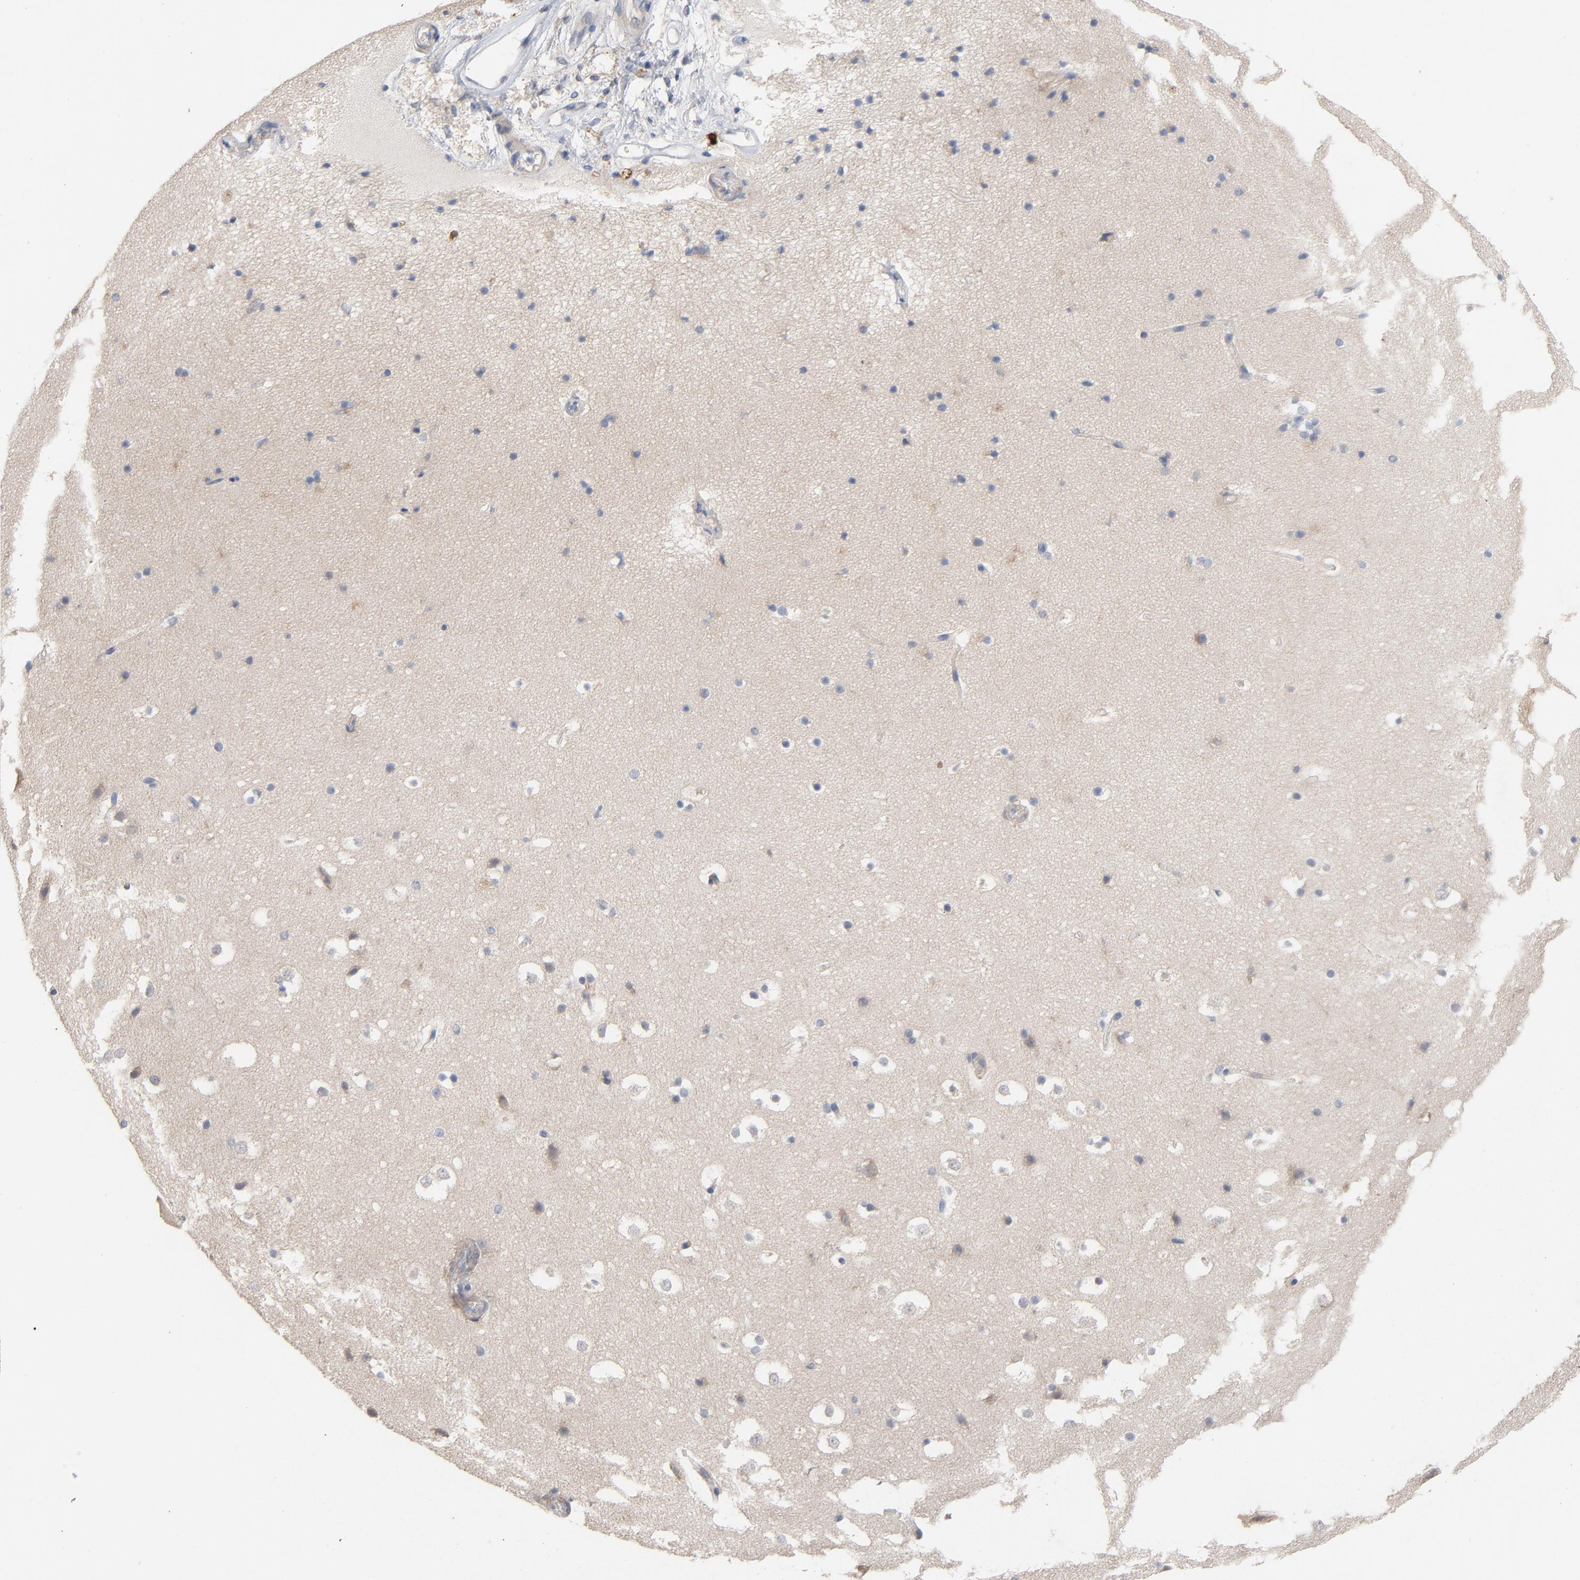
{"staining": {"intensity": "negative", "quantity": "none", "location": "none"}, "tissue": "hippocampus", "cell_type": "Glial cells", "image_type": "normal", "snomed": [{"axis": "morphology", "description": "Normal tissue, NOS"}, {"axis": "topography", "description": "Hippocampus"}], "caption": "IHC of unremarkable hippocampus exhibits no positivity in glial cells. Nuclei are stained in blue.", "gene": "CCDC134", "patient": {"sex": "male", "age": 45}}